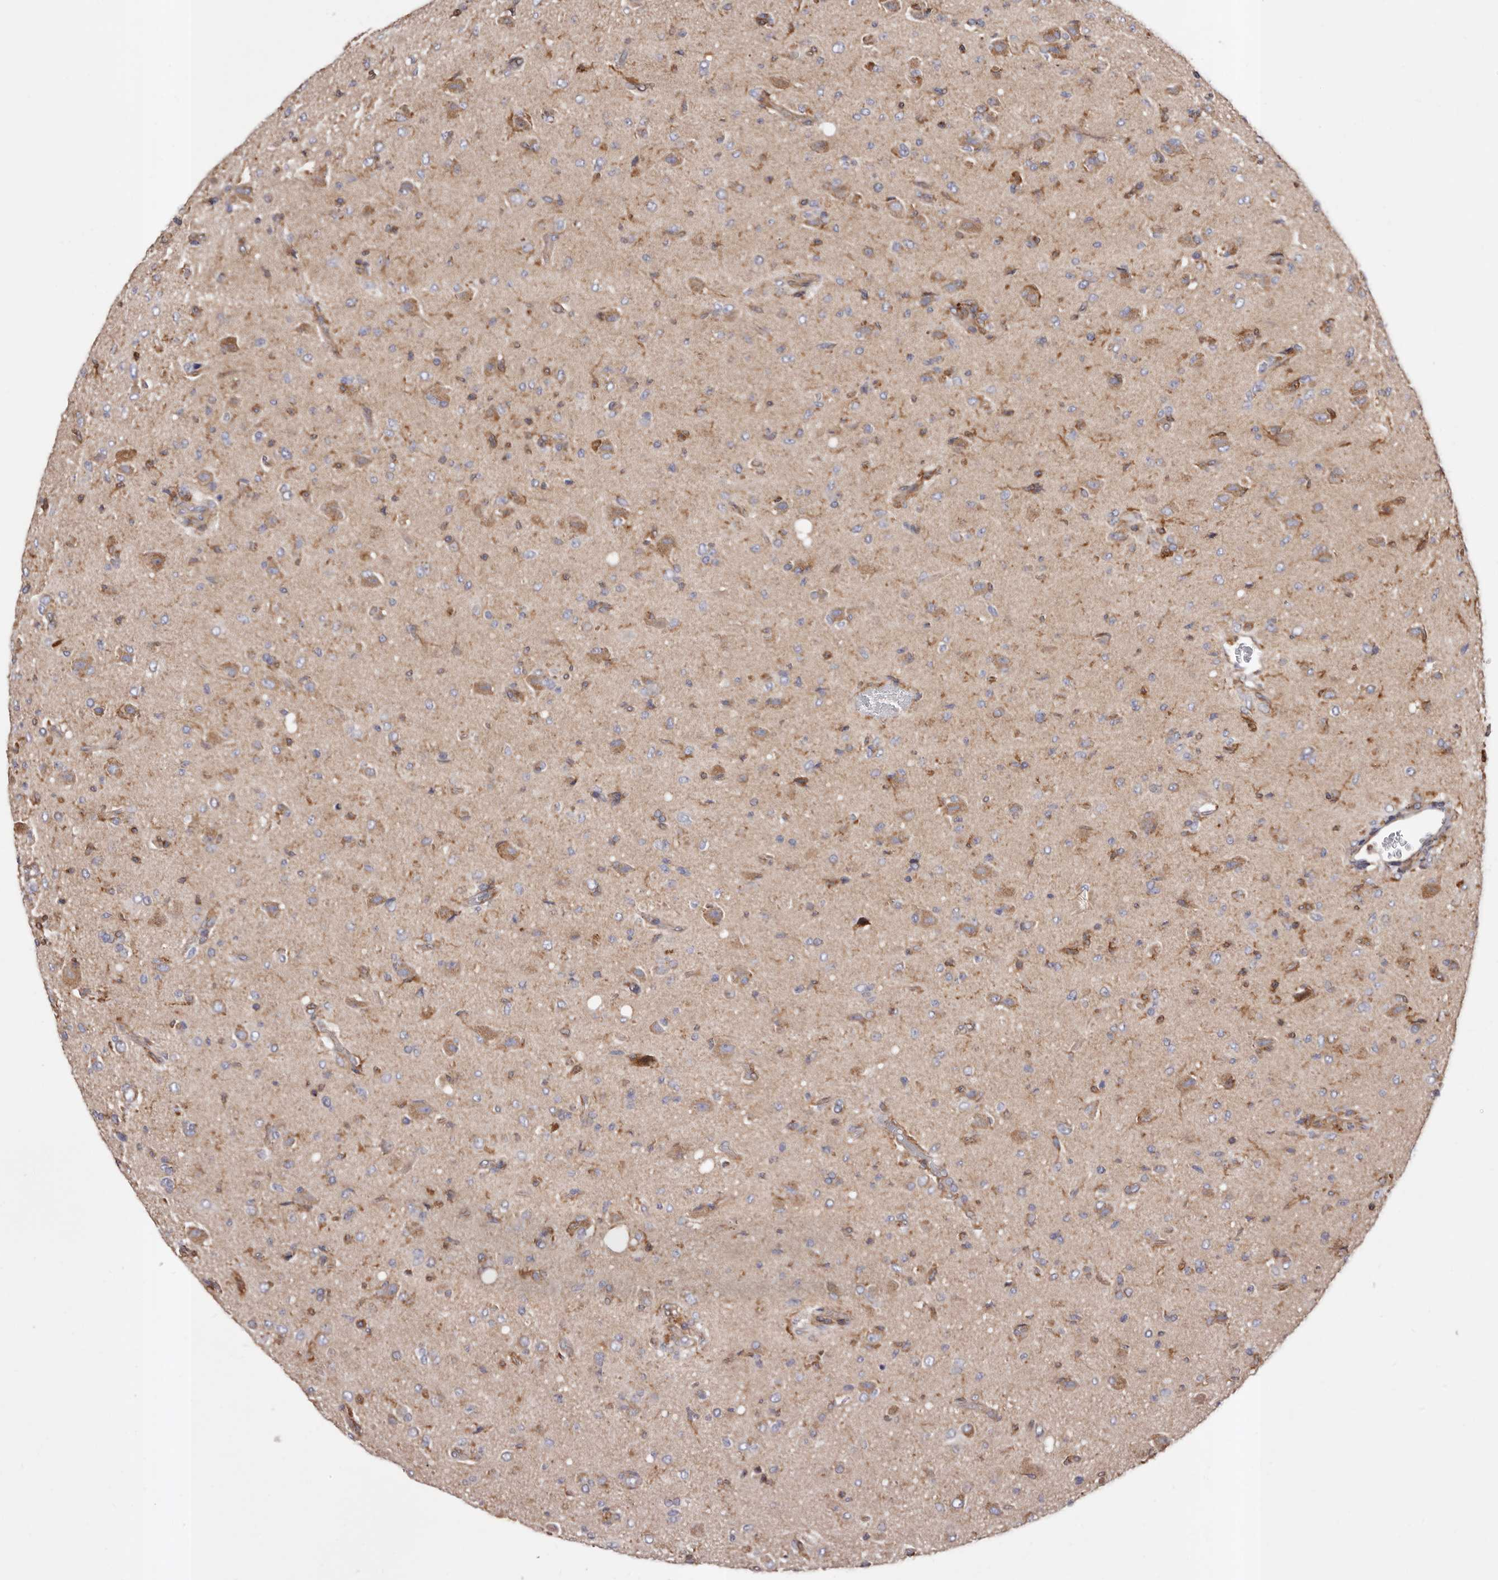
{"staining": {"intensity": "negative", "quantity": "none", "location": "none"}, "tissue": "glioma", "cell_type": "Tumor cells", "image_type": "cancer", "snomed": [{"axis": "morphology", "description": "Glioma, malignant, High grade"}, {"axis": "topography", "description": "Brain"}], "caption": "Immunohistochemistry micrograph of malignant high-grade glioma stained for a protein (brown), which shows no staining in tumor cells.", "gene": "COQ8B", "patient": {"sex": "female", "age": 57}}